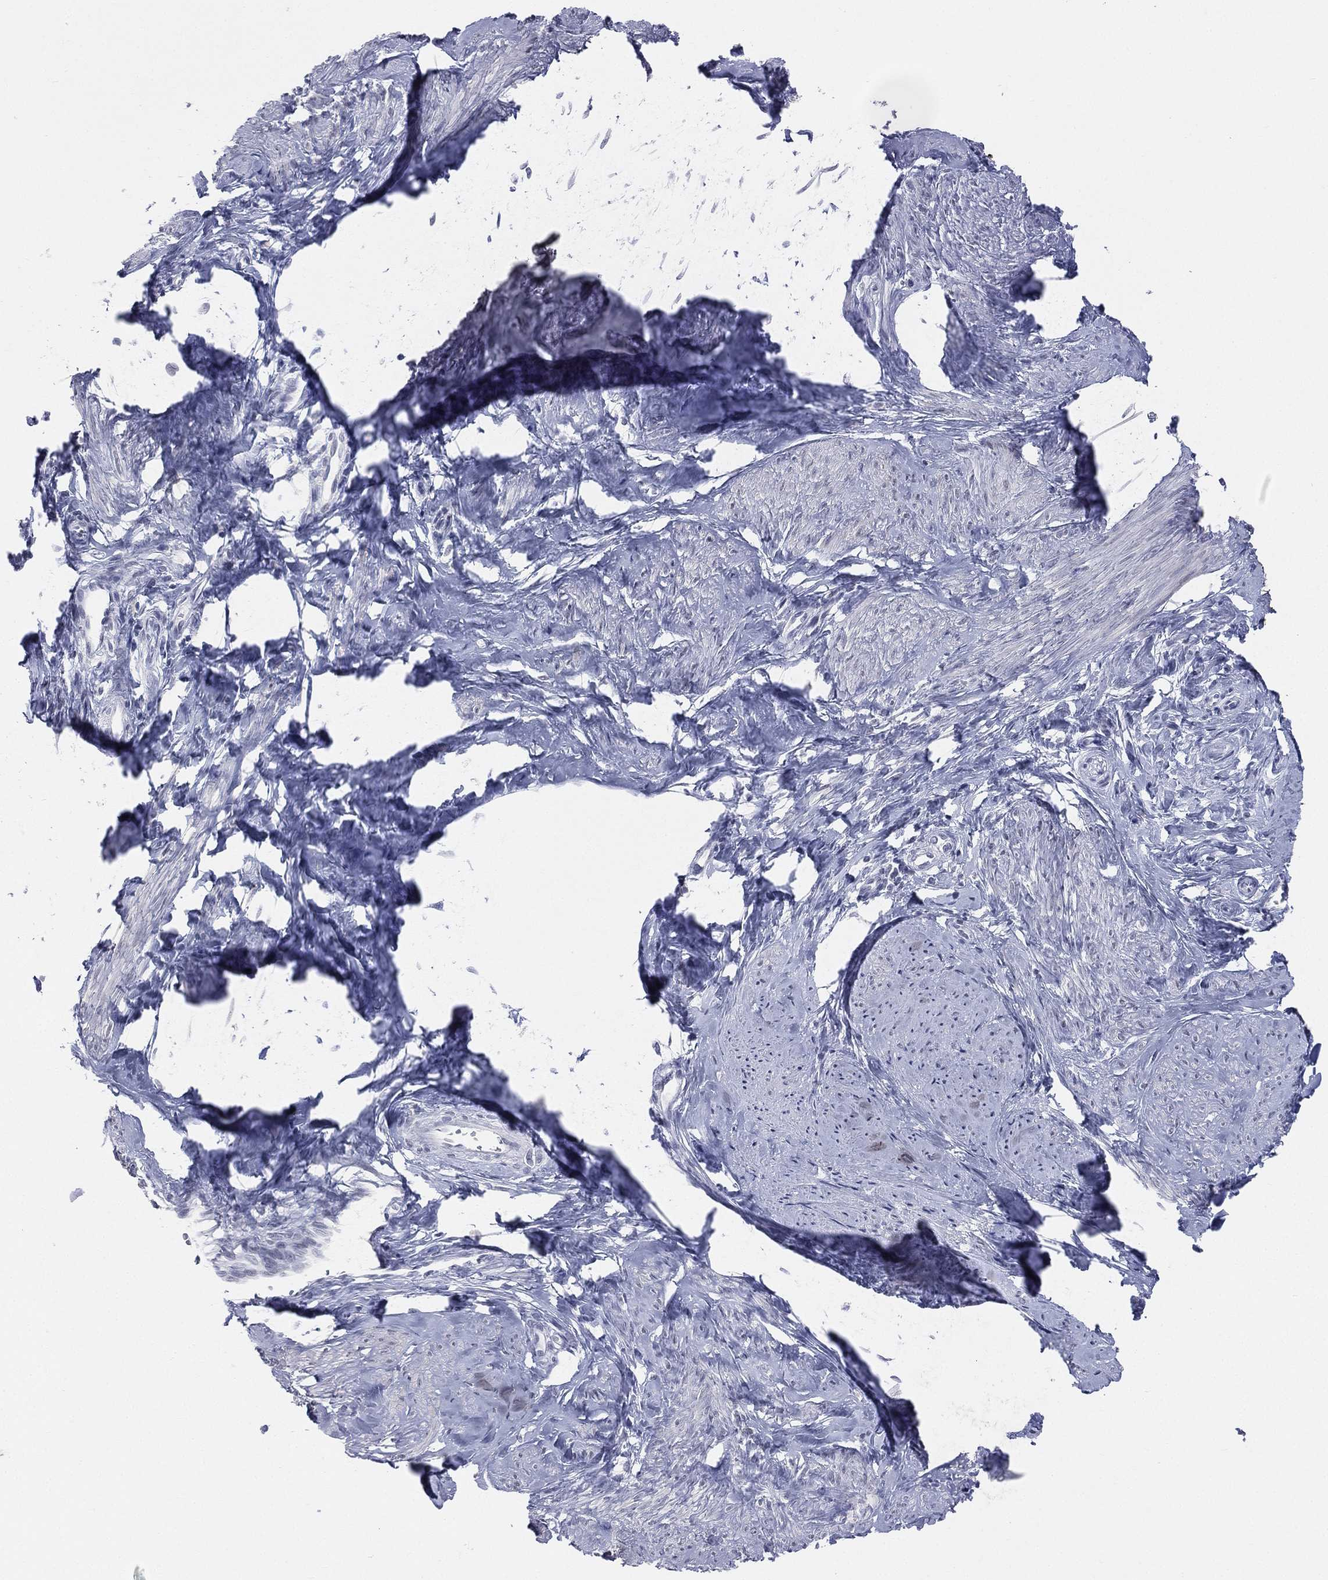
{"staining": {"intensity": "negative", "quantity": "none", "location": "none"}, "tissue": "smooth muscle", "cell_type": "Smooth muscle cells", "image_type": "normal", "snomed": [{"axis": "morphology", "description": "Normal tissue, NOS"}, {"axis": "topography", "description": "Smooth muscle"}], "caption": "Immunohistochemistry photomicrograph of unremarkable smooth muscle stained for a protein (brown), which shows no staining in smooth muscle cells.", "gene": "DMKN", "patient": {"sex": "female", "age": 48}}